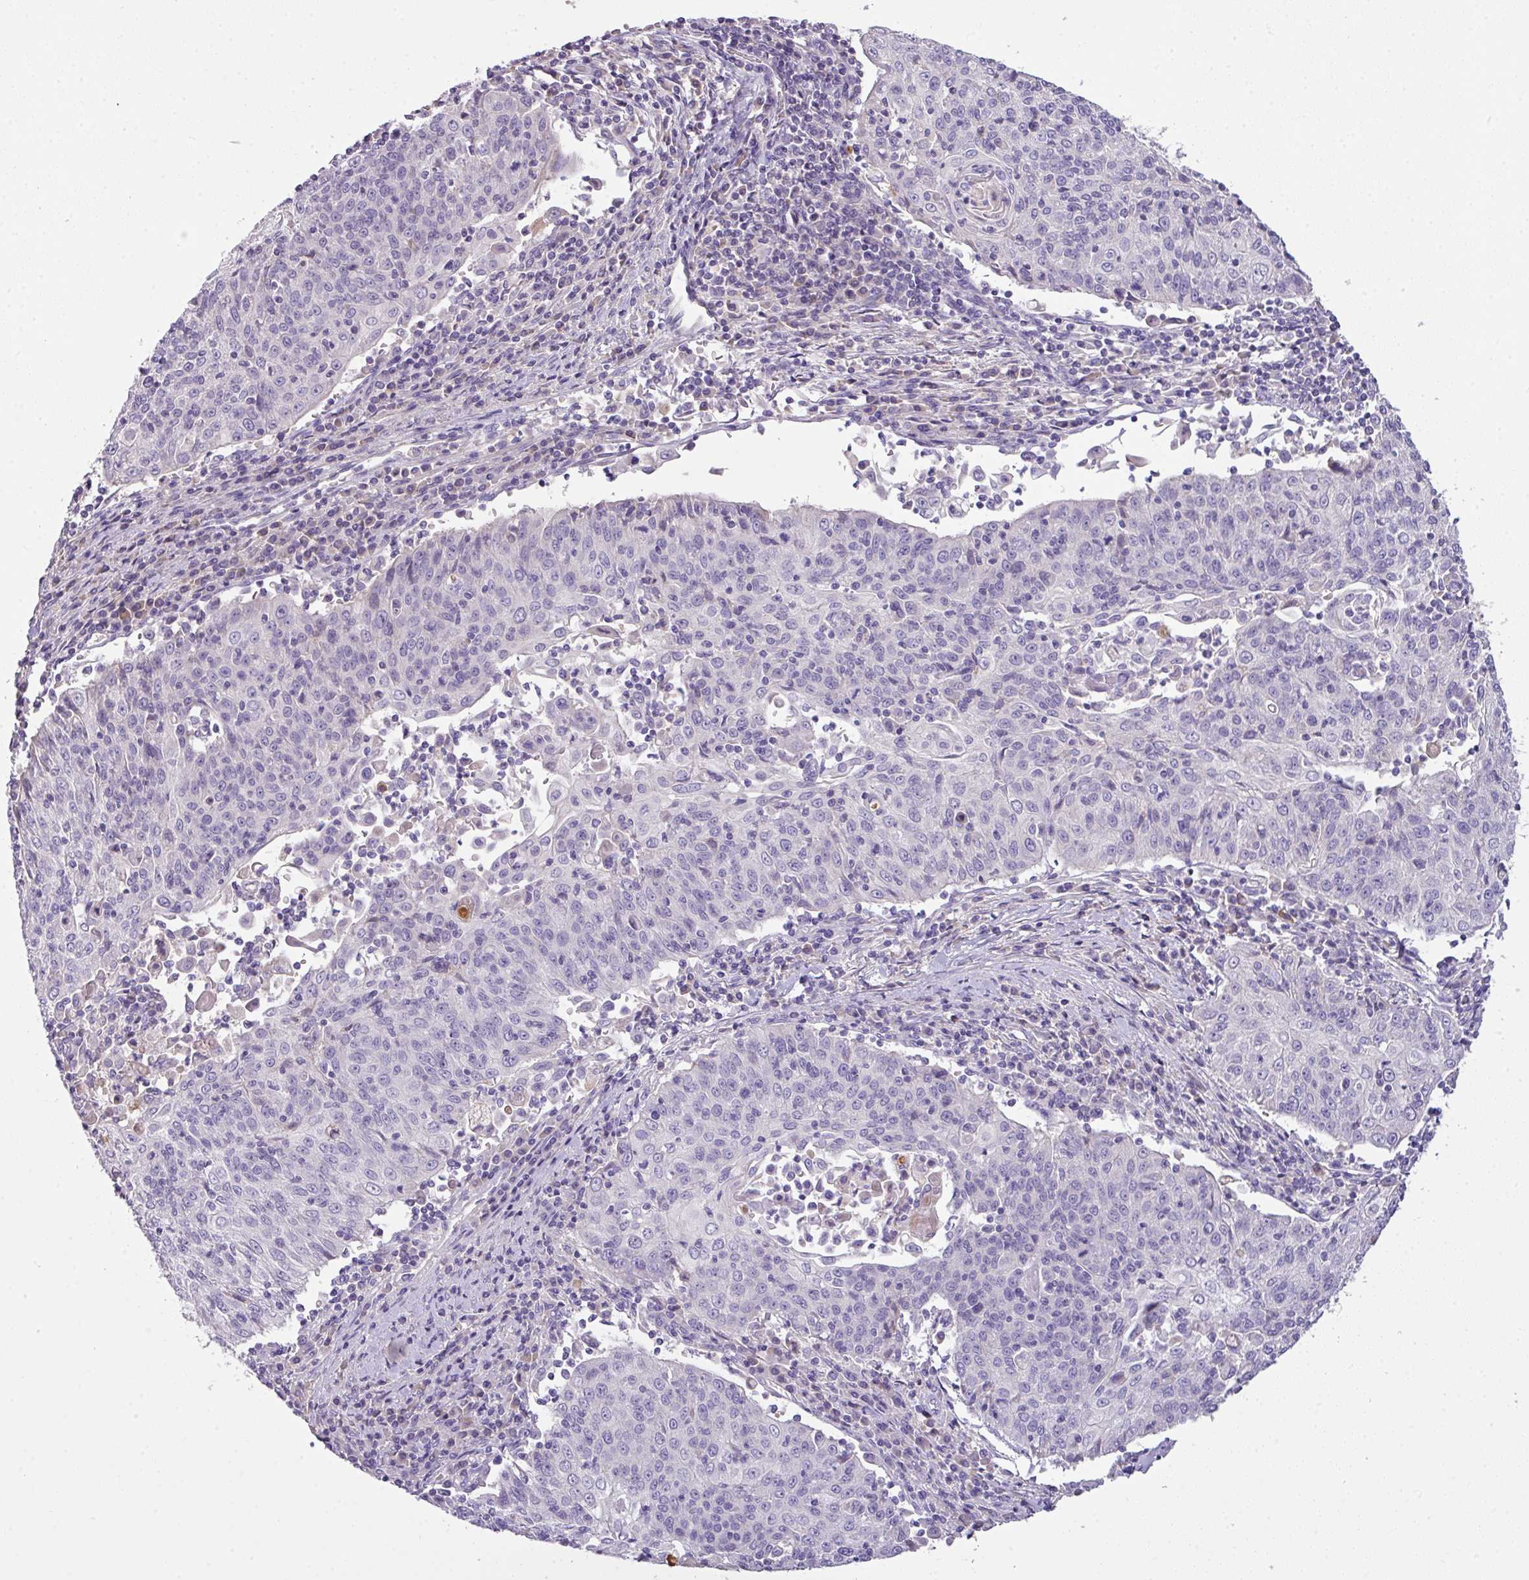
{"staining": {"intensity": "negative", "quantity": "none", "location": "none"}, "tissue": "cervical cancer", "cell_type": "Tumor cells", "image_type": "cancer", "snomed": [{"axis": "morphology", "description": "Squamous cell carcinoma, NOS"}, {"axis": "topography", "description": "Cervix"}], "caption": "The IHC micrograph has no significant staining in tumor cells of cervical cancer (squamous cell carcinoma) tissue.", "gene": "OR6C6", "patient": {"sex": "female", "age": 48}}